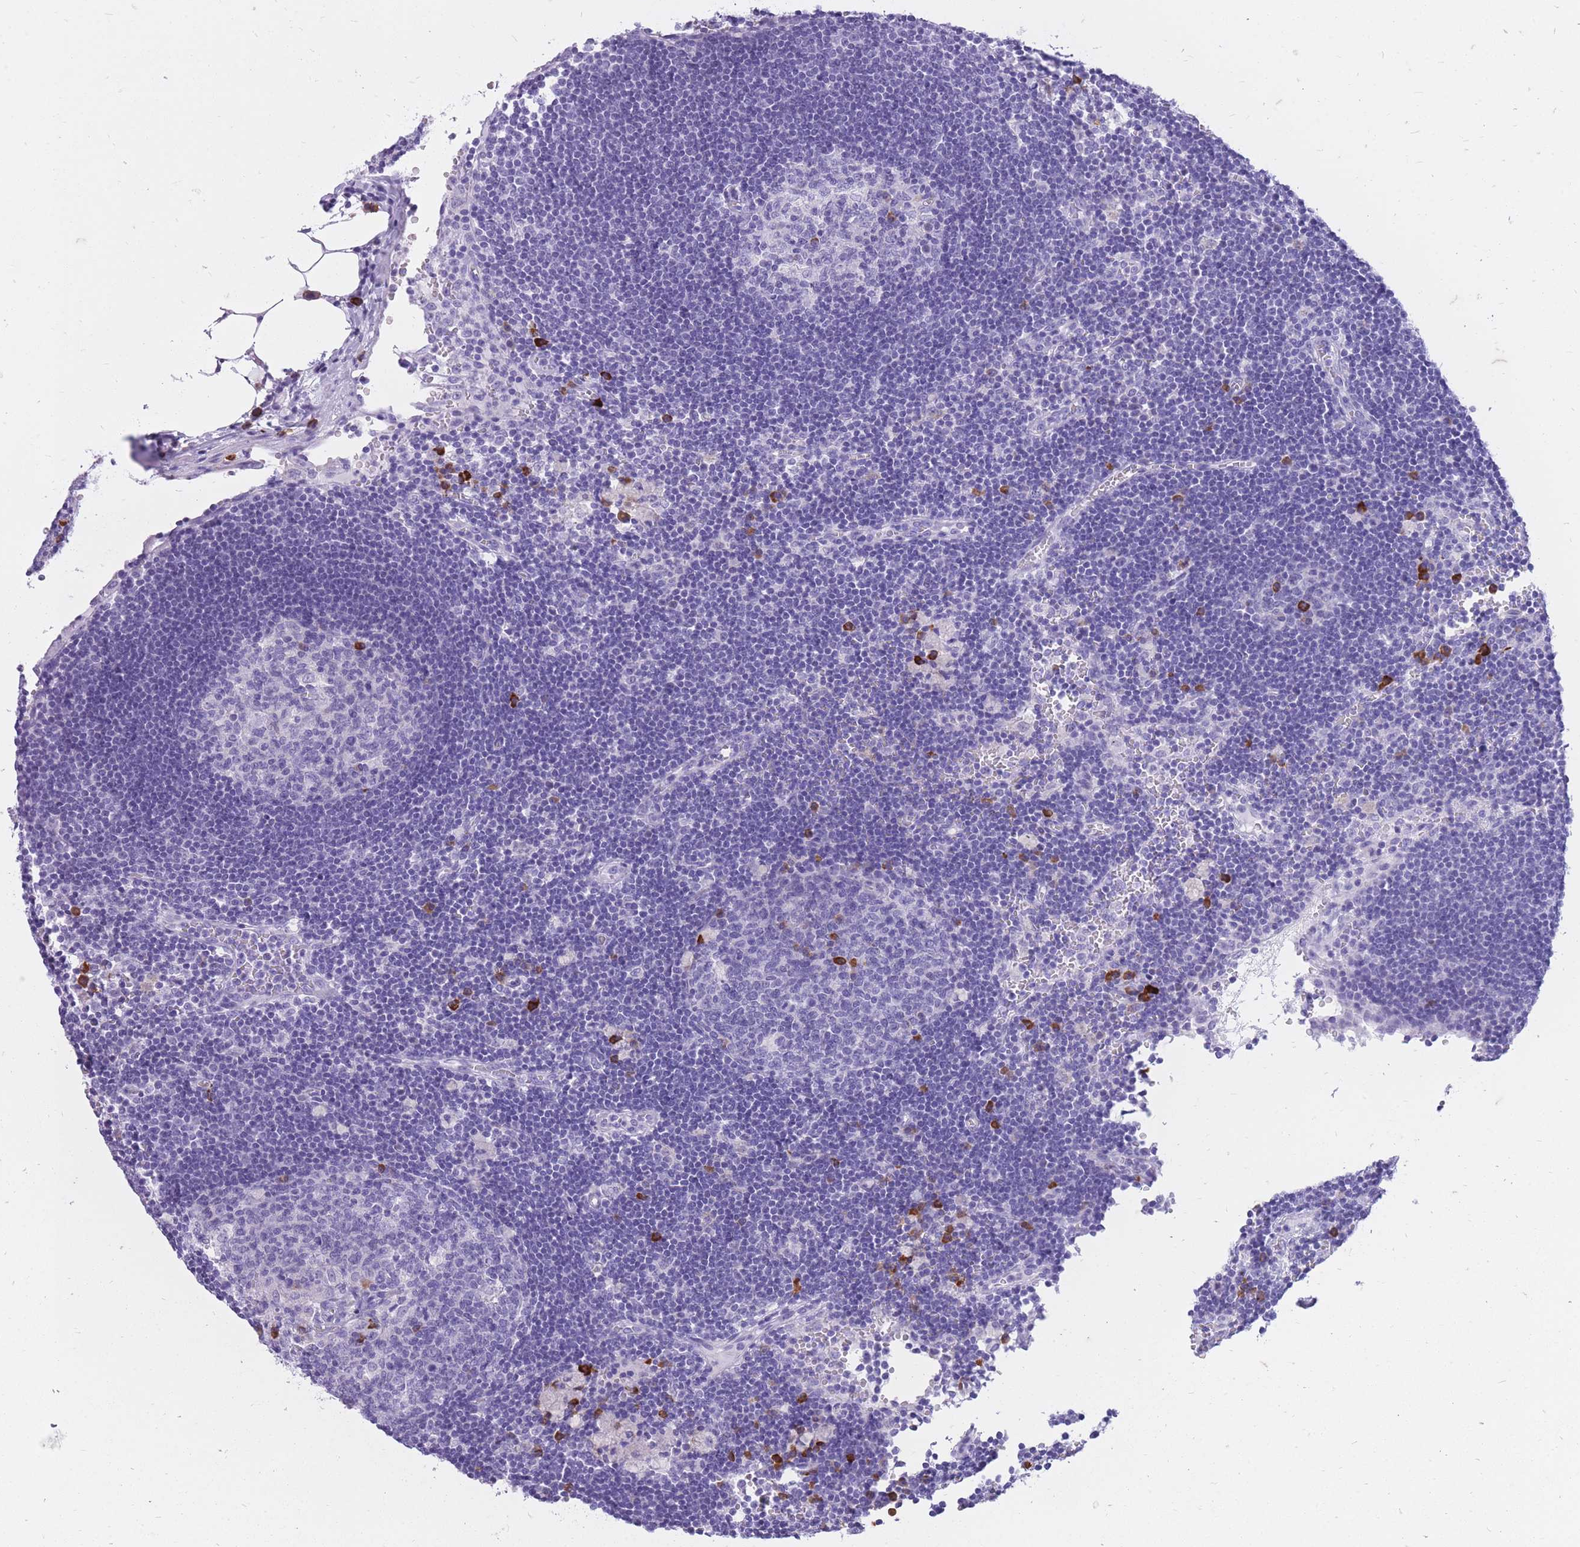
{"staining": {"intensity": "strong", "quantity": "<25%", "location": "cytoplasmic/membranous"}, "tissue": "lymph node", "cell_type": "Germinal center cells", "image_type": "normal", "snomed": [{"axis": "morphology", "description": "Normal tissue, NOS"}, {"axis": "topography", "description": "Lymph node"}], "caption": "Lymph node stained with DAB (3,3'-diaminobenzidine) immunohistochemistry (IHC) reveals medium levels of strong cytoplasmic/membranous staining in about <25% of germinal center cells.", "gene": "ZFP37", "patient": {"sex": "male", "age": 62}}